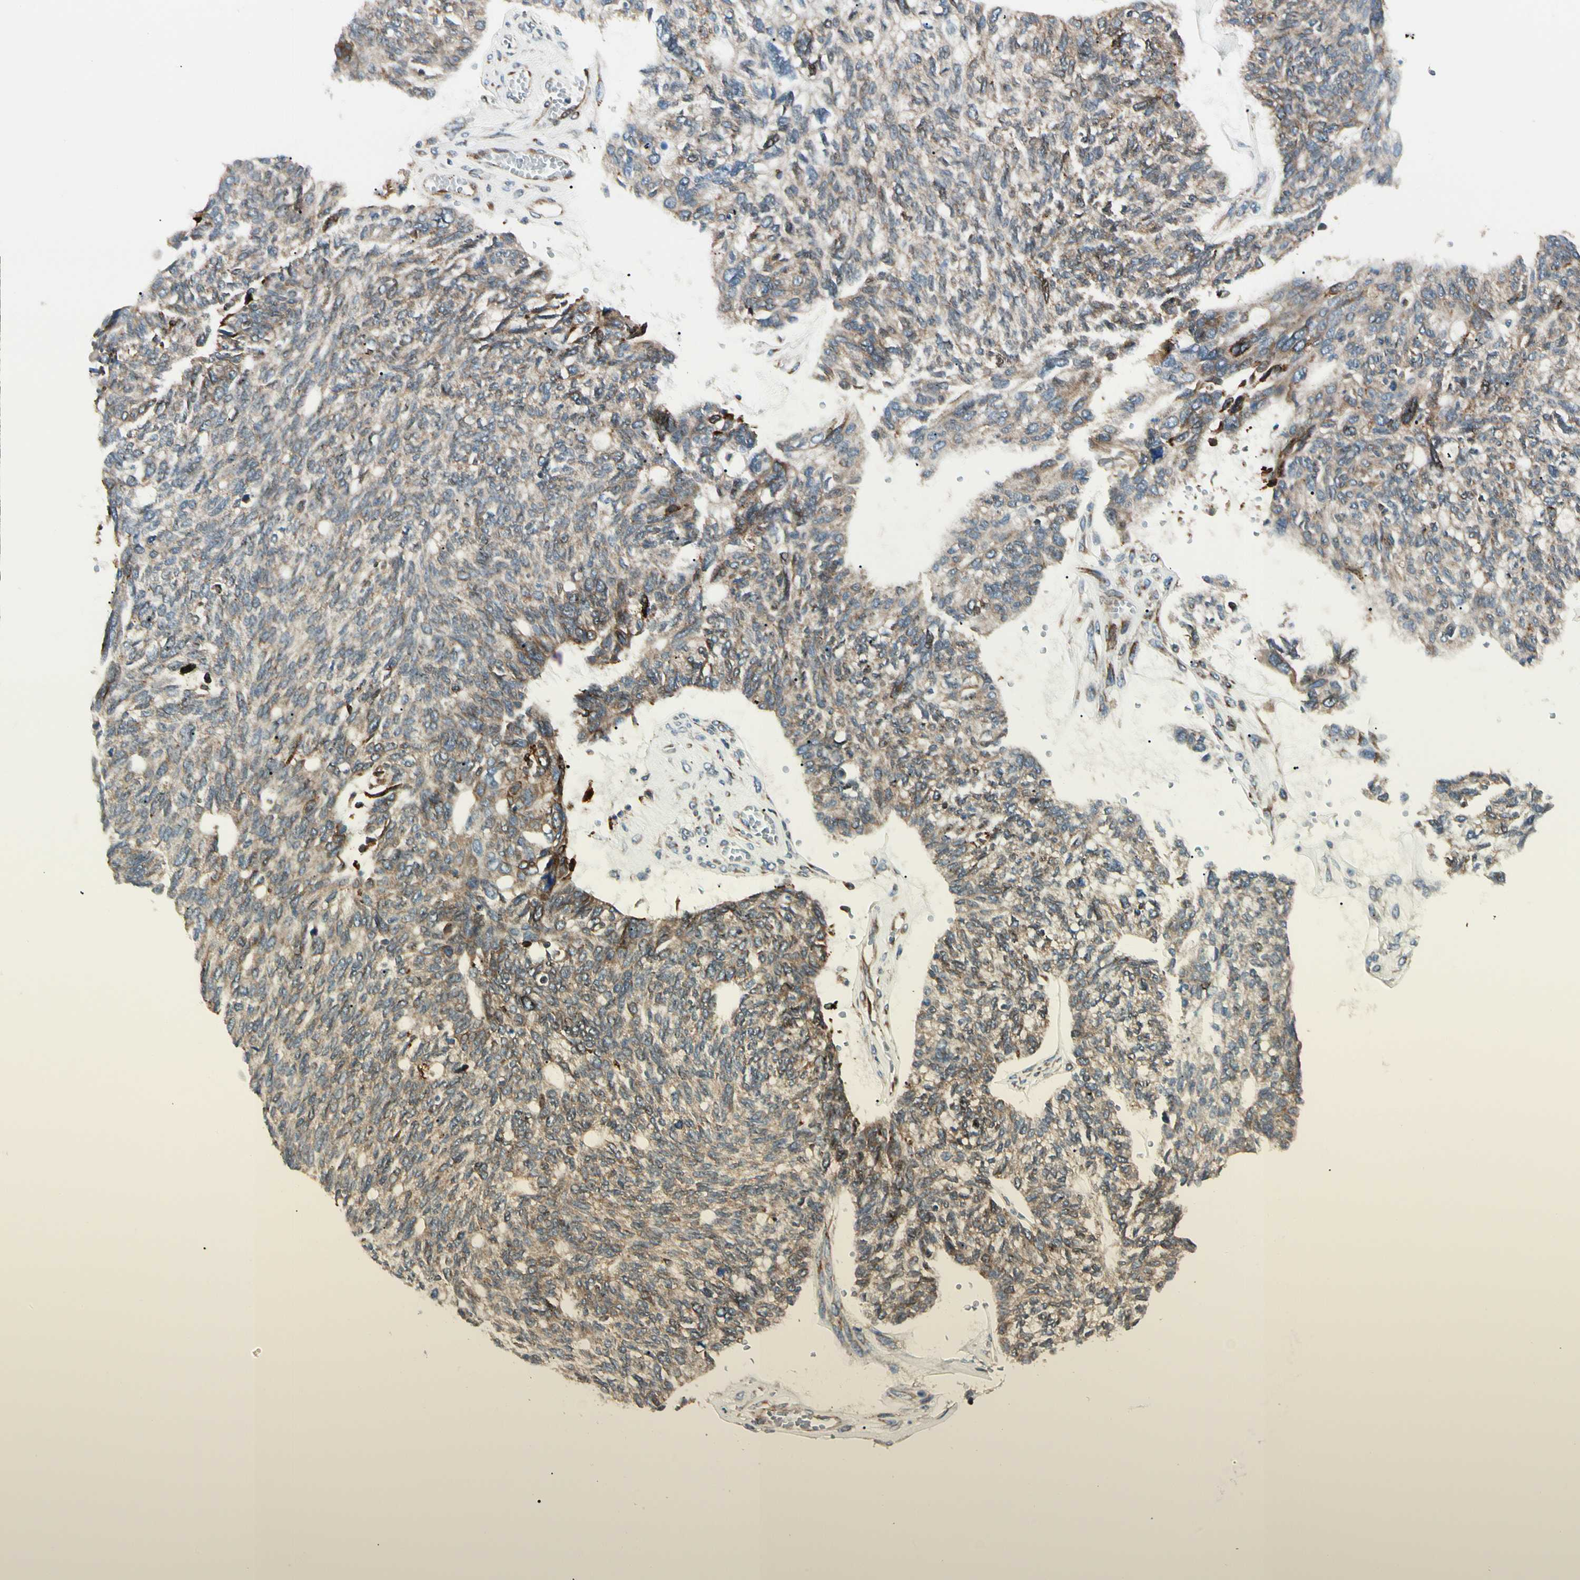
{"staining": {"intensity": "moderate", "quantity": ">75%", "location": "cytoplasmic/membranous"}, "tissue": "ovarian cancer", "cell_type": "Tumor cells", "image_type": "cancer", "snomed": [{"axis": "morphology", "description": "Cystadenocarcinoma, serous, NOS"}, {"axis": "topography", "description": "Ovary"}], "caption": "A histopathology image of serous cystadenocarcinoma (ovarian) stained for a protein displays moderate cytoplasmic/membranous brown staining in tumor cells. (brown staining indicates protein expression, while blue staining denotes nuclei).", "gene": "MRPL9", "patient": {"sex": "female", "age": 79}}